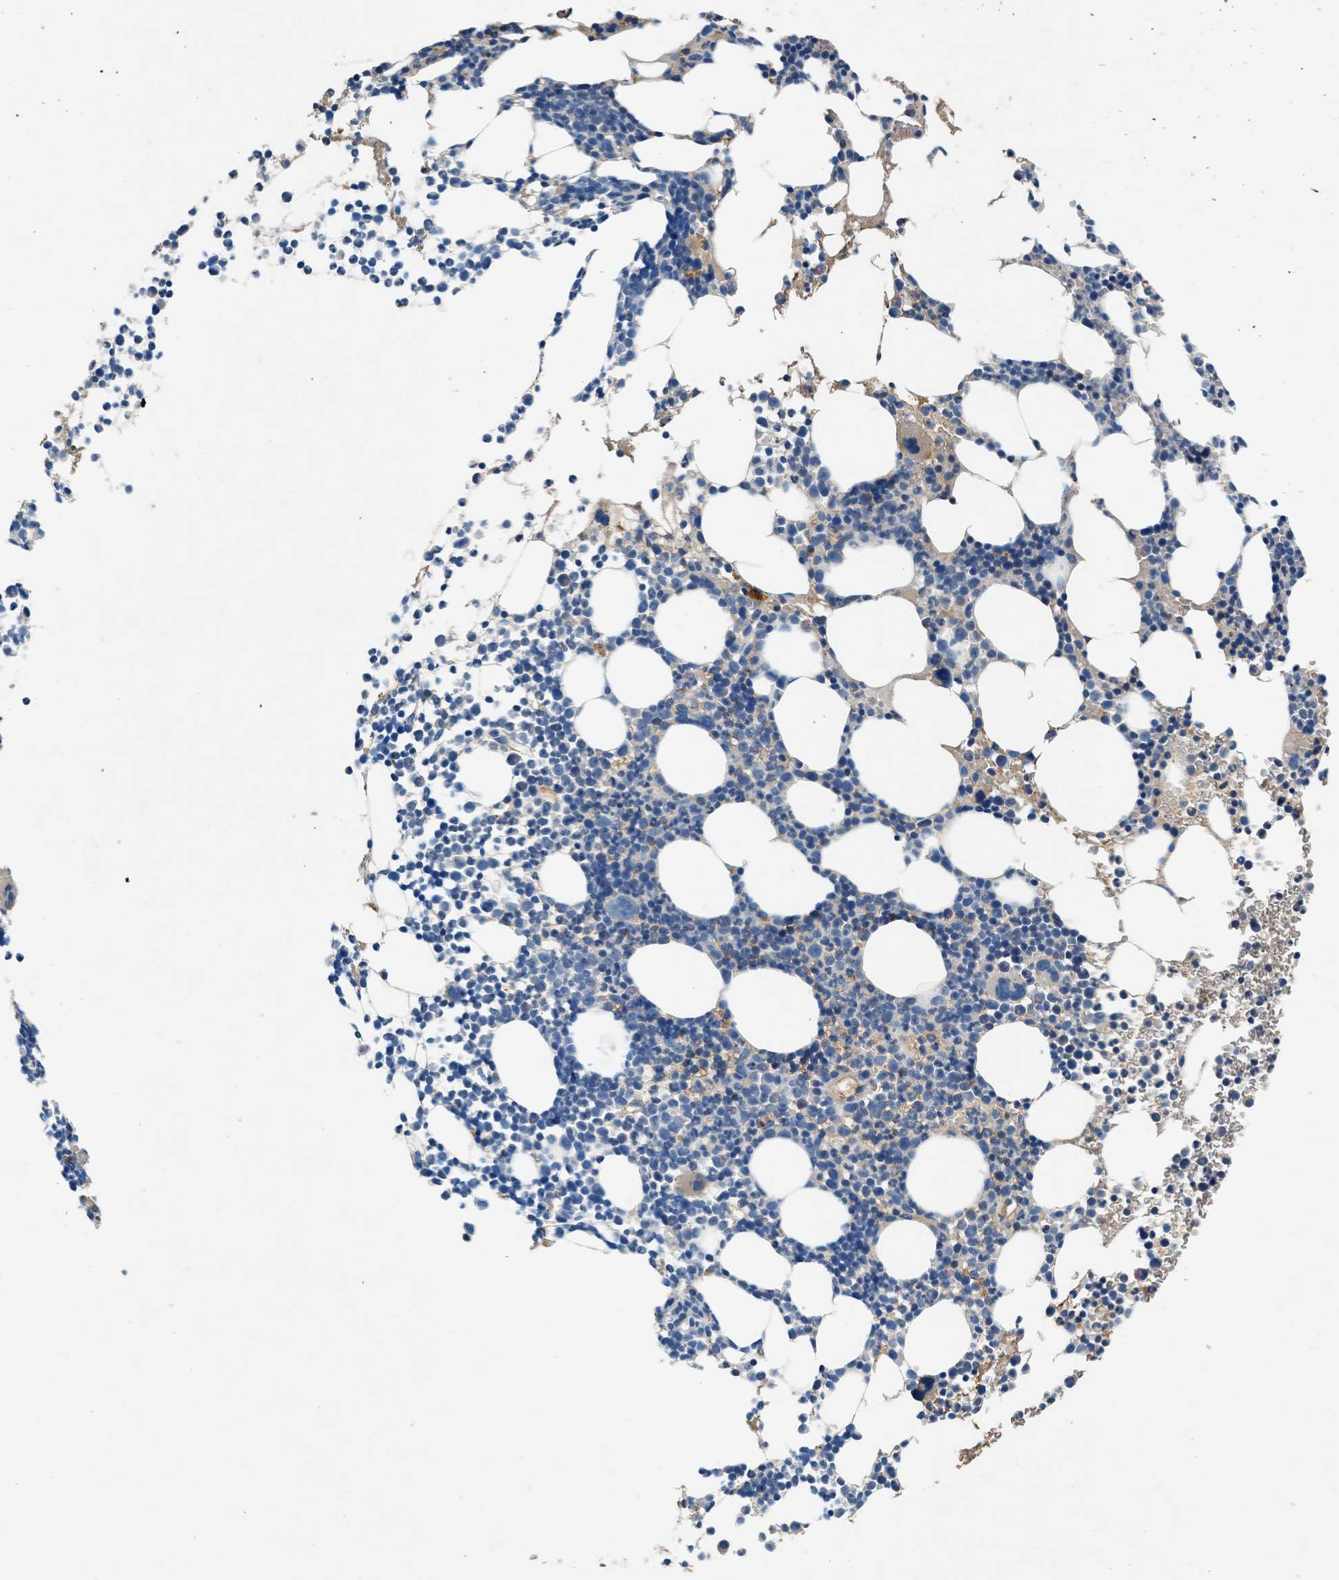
{"staining": {"intensity": "weak", "quantity": "25%-75%", "location": "cytoplasmic/membranous"}, "tissue": "bone marrow", "cell_type": "Hematopoietic cells", "image_type": "normal", "snomed": [{"axis": "morphology", "description": "Normal tissue, NOS"}, {"axis": "morphology", "description": "Inflammation, NOS"}, {"axis": "topography", "description": "Bone marrow"}], "caption": "Hematopoietic cells demonstrate low levels of weak cytoplasmic/membranous expression in approximately 25%-75% of cells in benign human bone marrow.", "gene": "RWDD2B", "patient": {"sex": "female", "age": 67}}